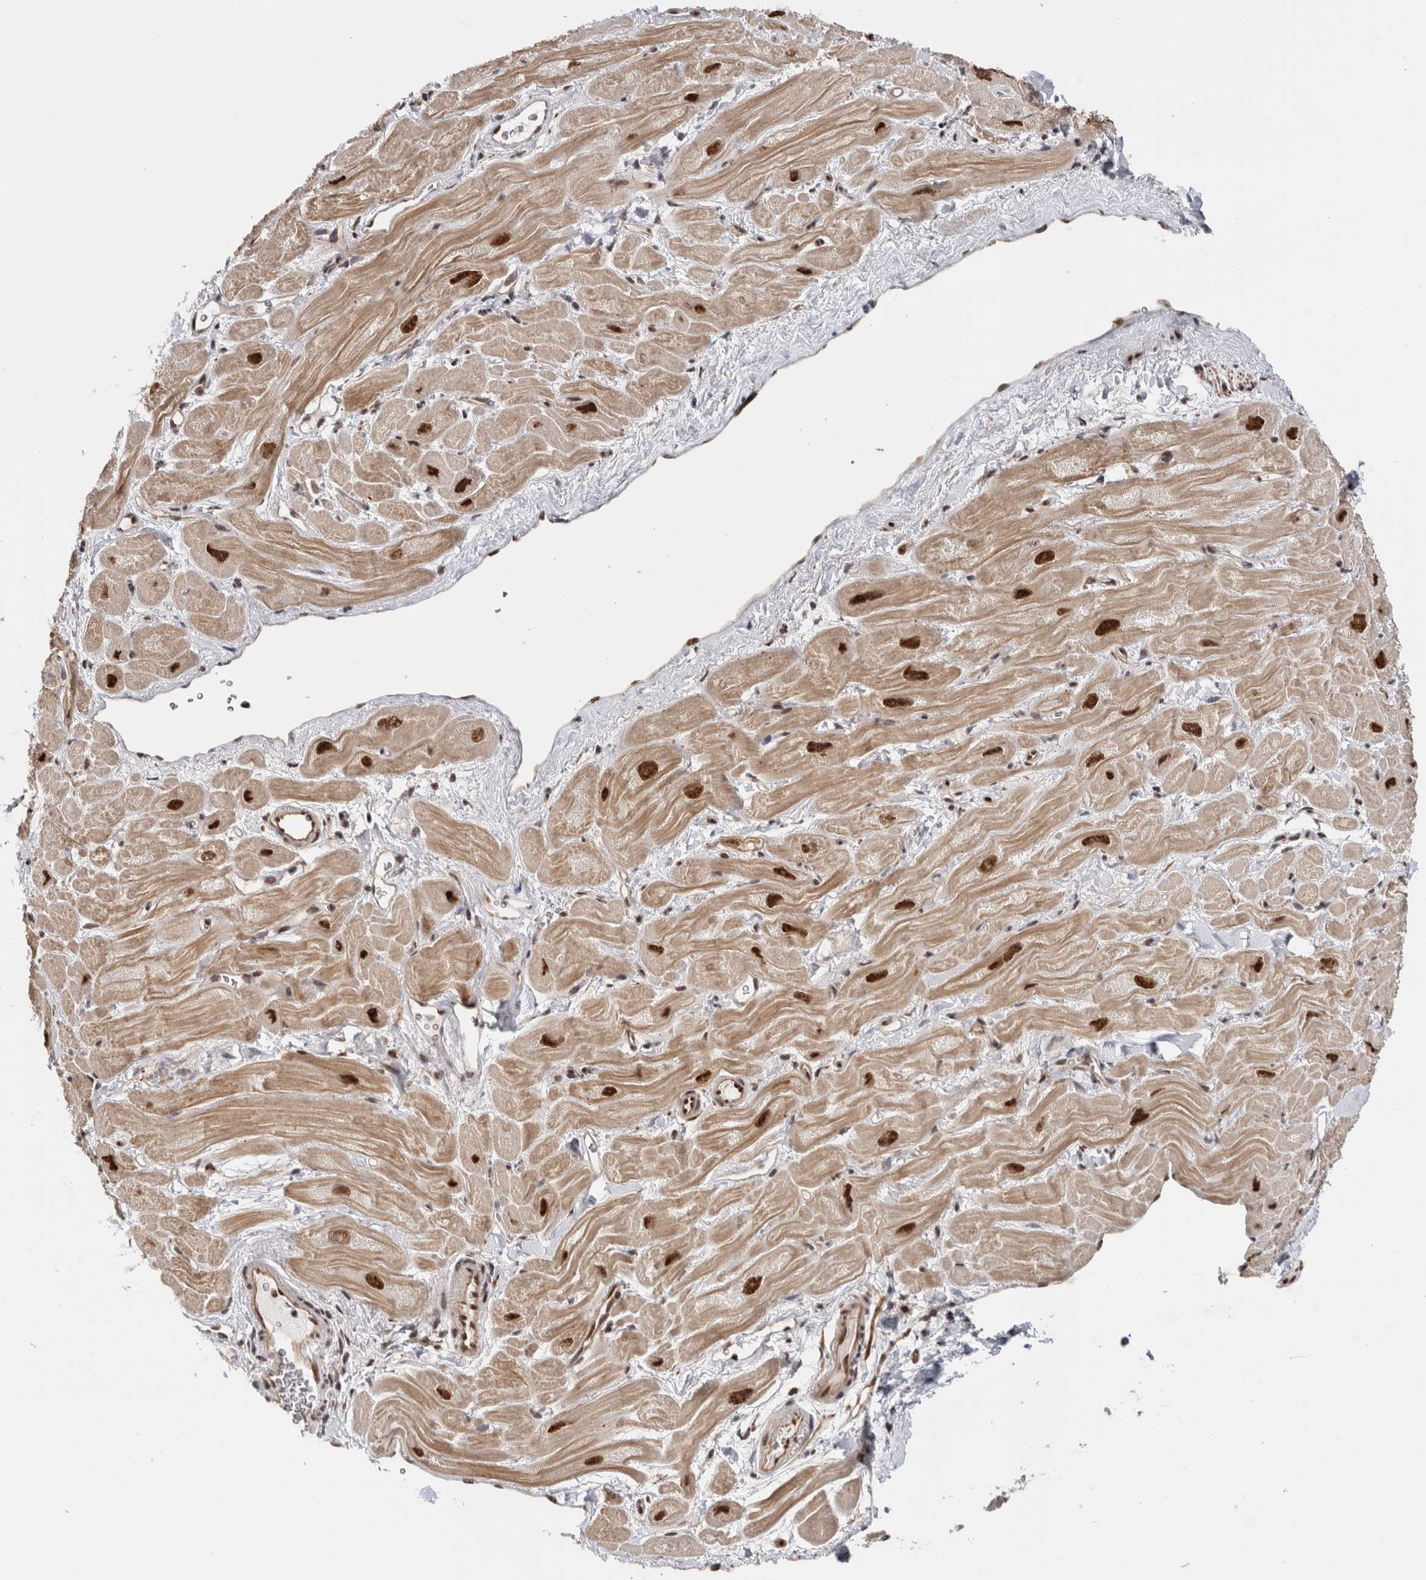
{"staining": {"intensity": "strong", "quantity": "25%-75%", "location": "cytoplasmic/membranous,nuclear"}, "tissue": "heart muscle", "cell_type": "Cardiomyocytes", "image_type": "normal", "snomed": [{"axis": "morphology", "description": "Normal tissue, NOS"}, {"axis": "topography", "description": "Heart"}], "caption": "Heart muscle was stained to show a protein in brown. There is high levels of strong cytoplasmic/membranous,nuclear positivity in about 25%-75% of cardiomyocytes. The staining is performed using DAB brown chromogen to label protein expression. The nuclei are counter-stained blue using hematoxylin.", "gene": "MKNK1", "patient": {"sex": "male", "age": 49}}